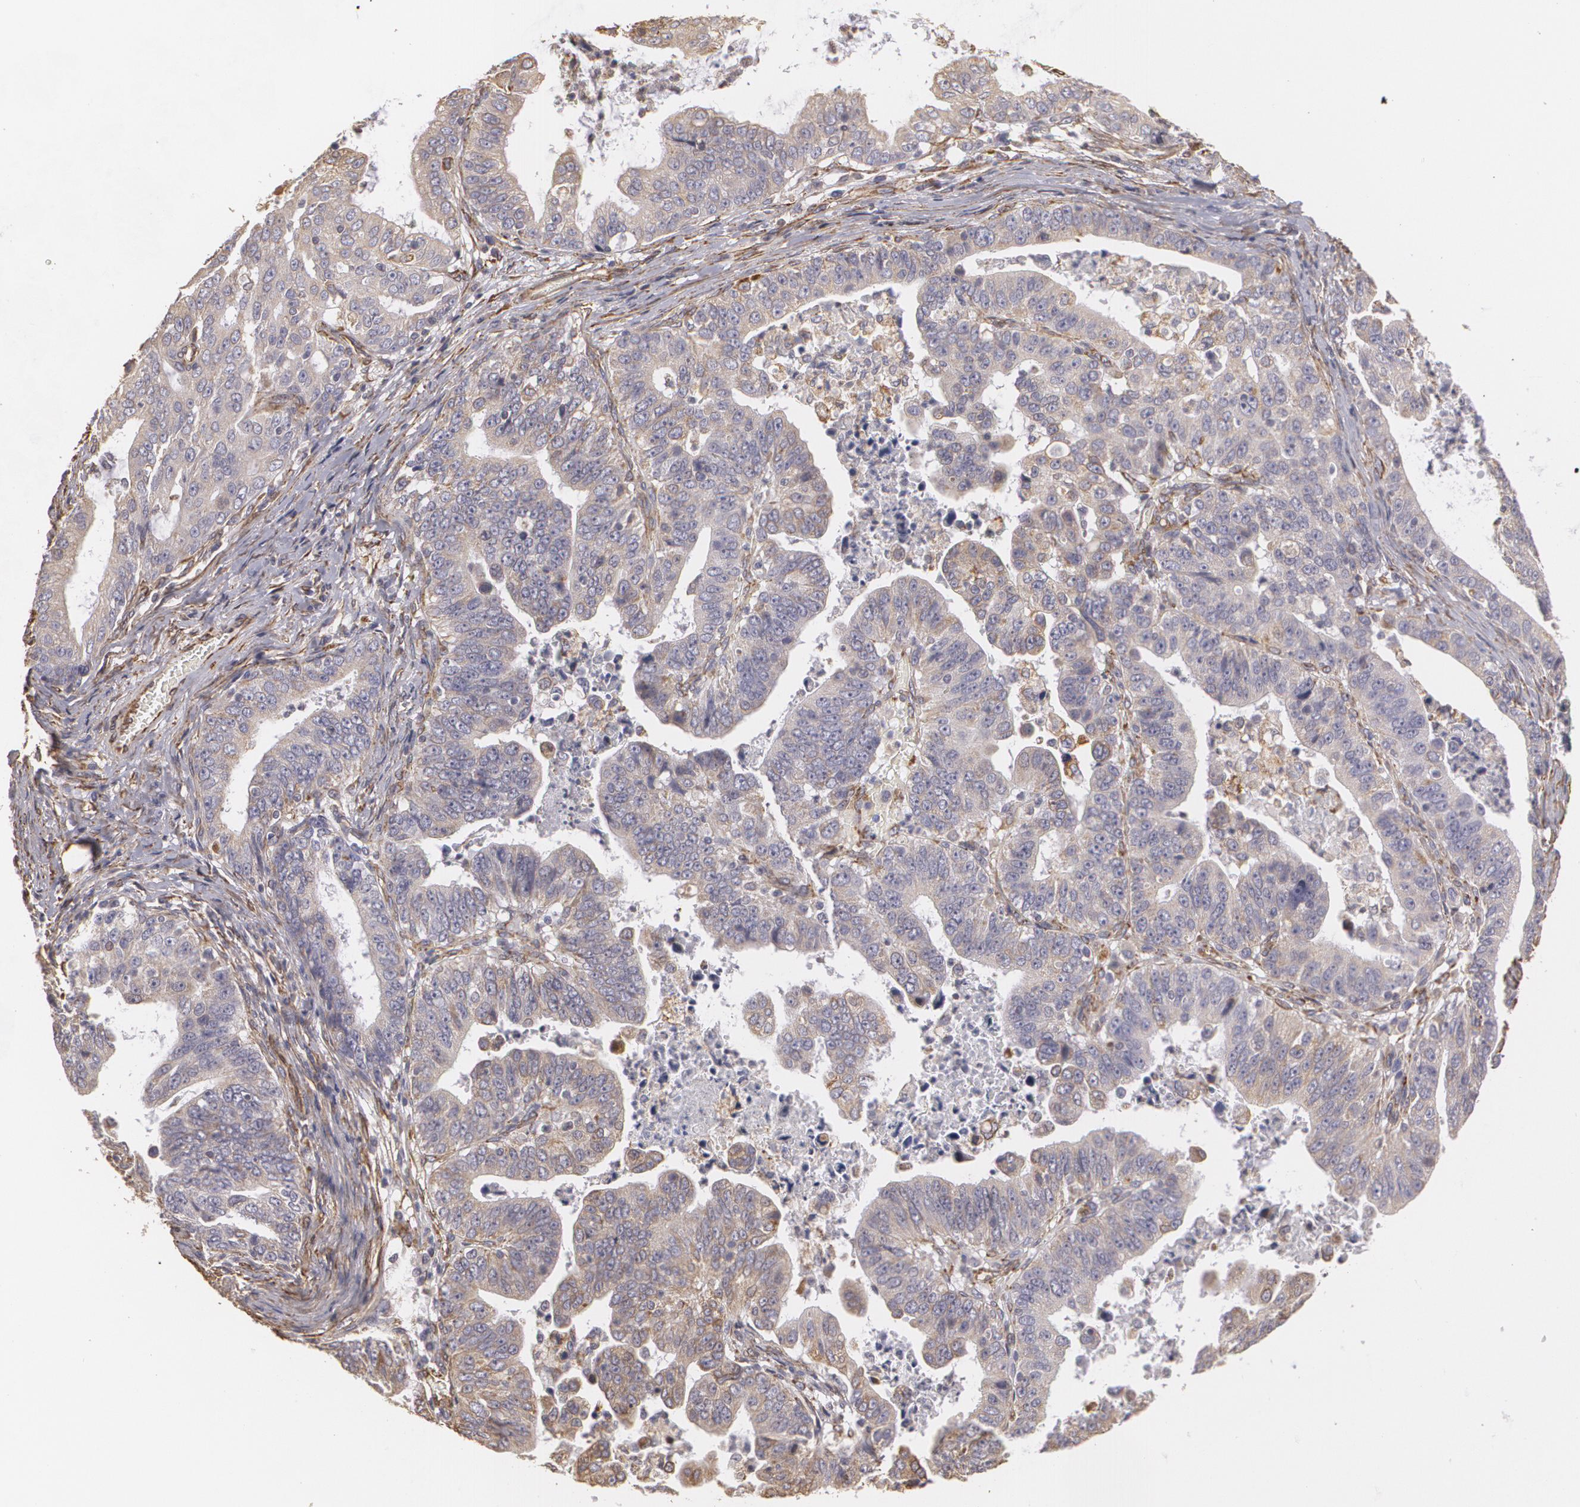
{"staining": {"intensity": "weak", "quantity": ">75%", "location": "cytoplasmic/membranous"}, "tissue": "stomach cancer", "cell_type": "Tumor cells", "image_type": "cancer", "snomed": [{"axis": "morphology", "description": "Adenocarcinoma, NOS"}, {"axis": "topography", "description": "Stomach, upper"}], "caption": "This is a histology image of immunohistochemistry (IHC) staining of adenocarcinoma (stomach), which shows weak expression in the cytoplasmic/membranous of tumor cells.", "gene": "CYB5R3", "patient": {"sex": "female", "age": 50}}